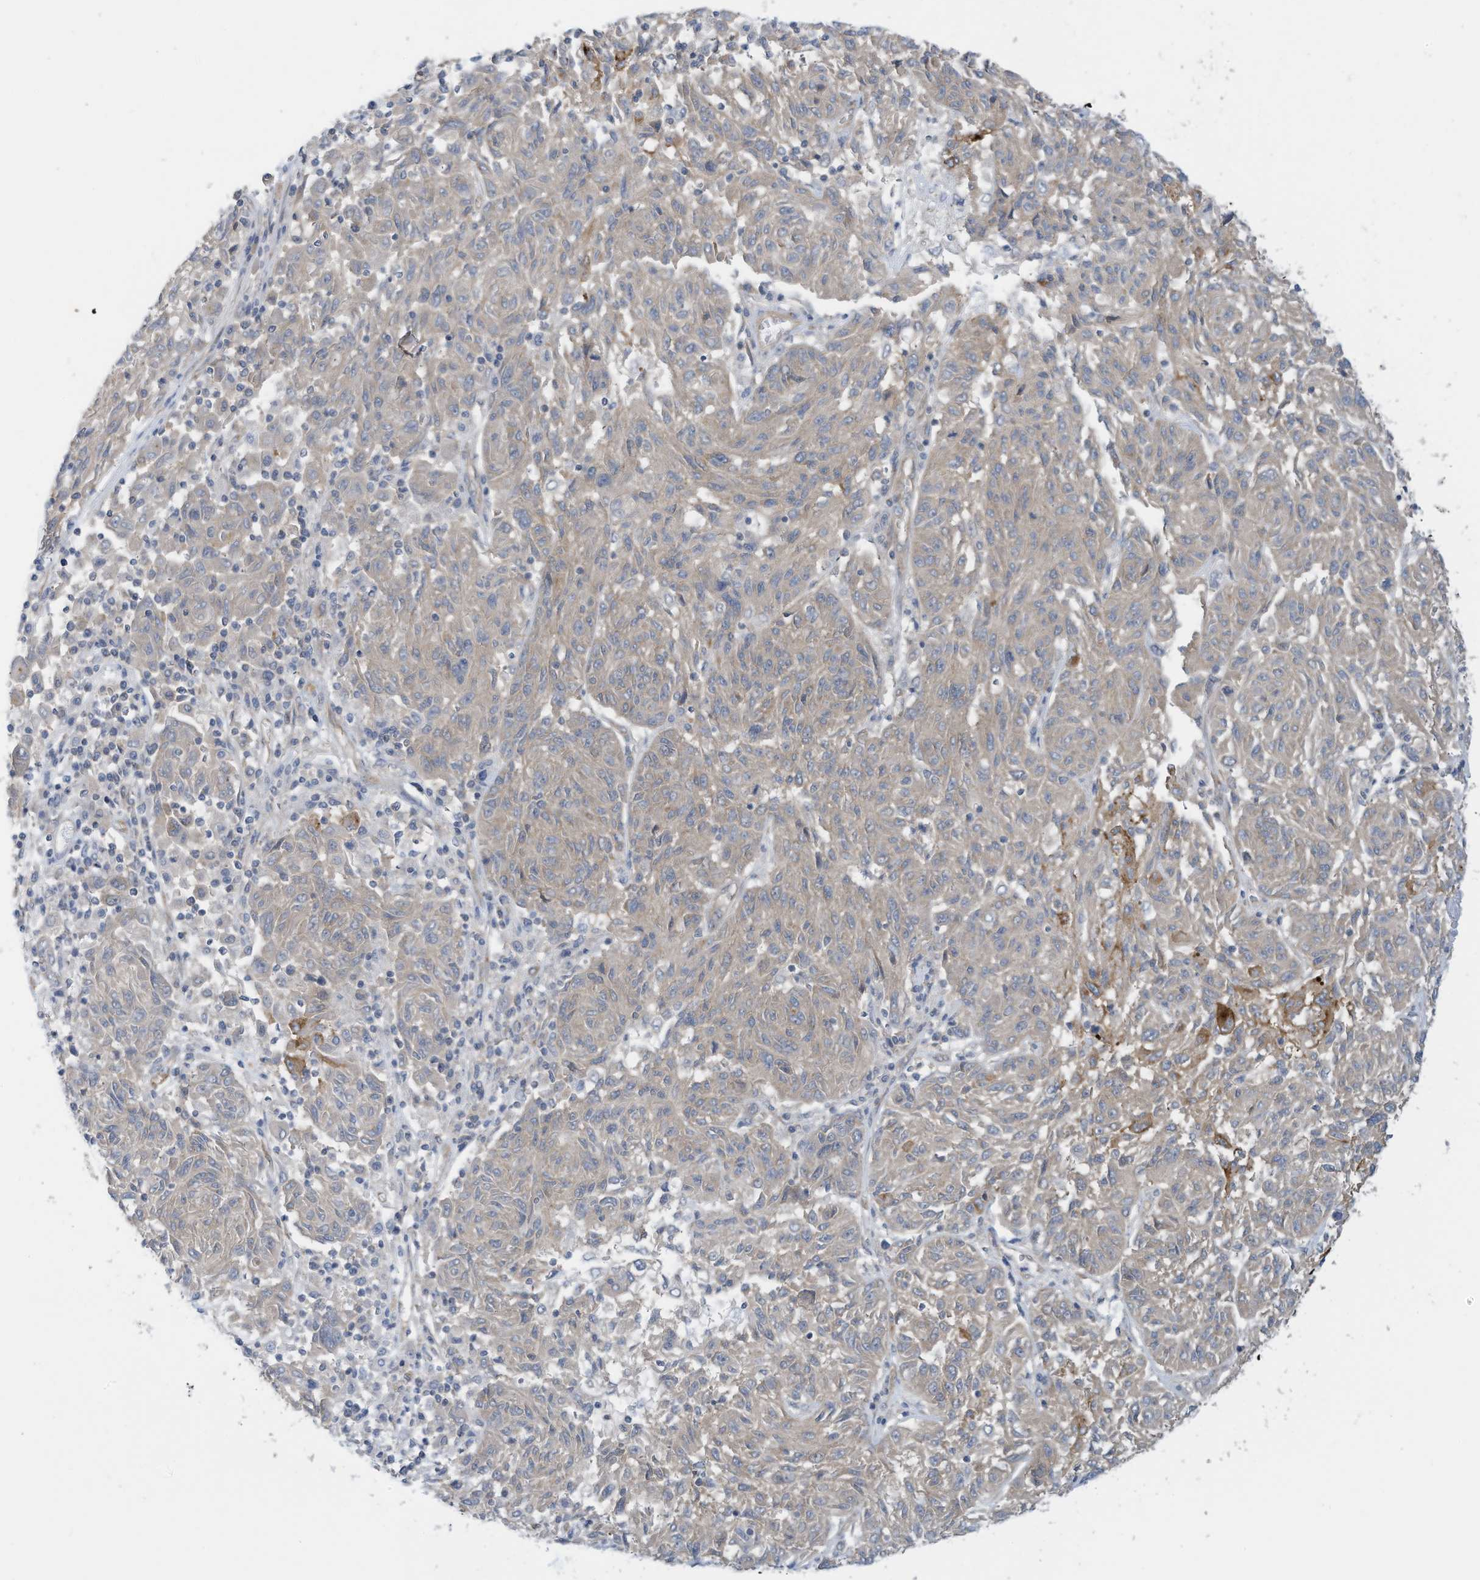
{"staining": {"intensity": "weak", "quantity": "<25%", "location": "cytoplasmic/membranous"}, "tissue": "melanoma", "cell_type": "Tumor cells", "image_type": "cancer", "snomed": [{"axis": "morphology", "description": "Malignant melanoma, NOS"}, {"axis": "topography", "description": "Skin"}], "caption": "Immunohistochemical staining of melanoma displays no significant positivity in tumor cells.", "gene": "REPS1", "patient": {"sex": "male", "age": 53}}